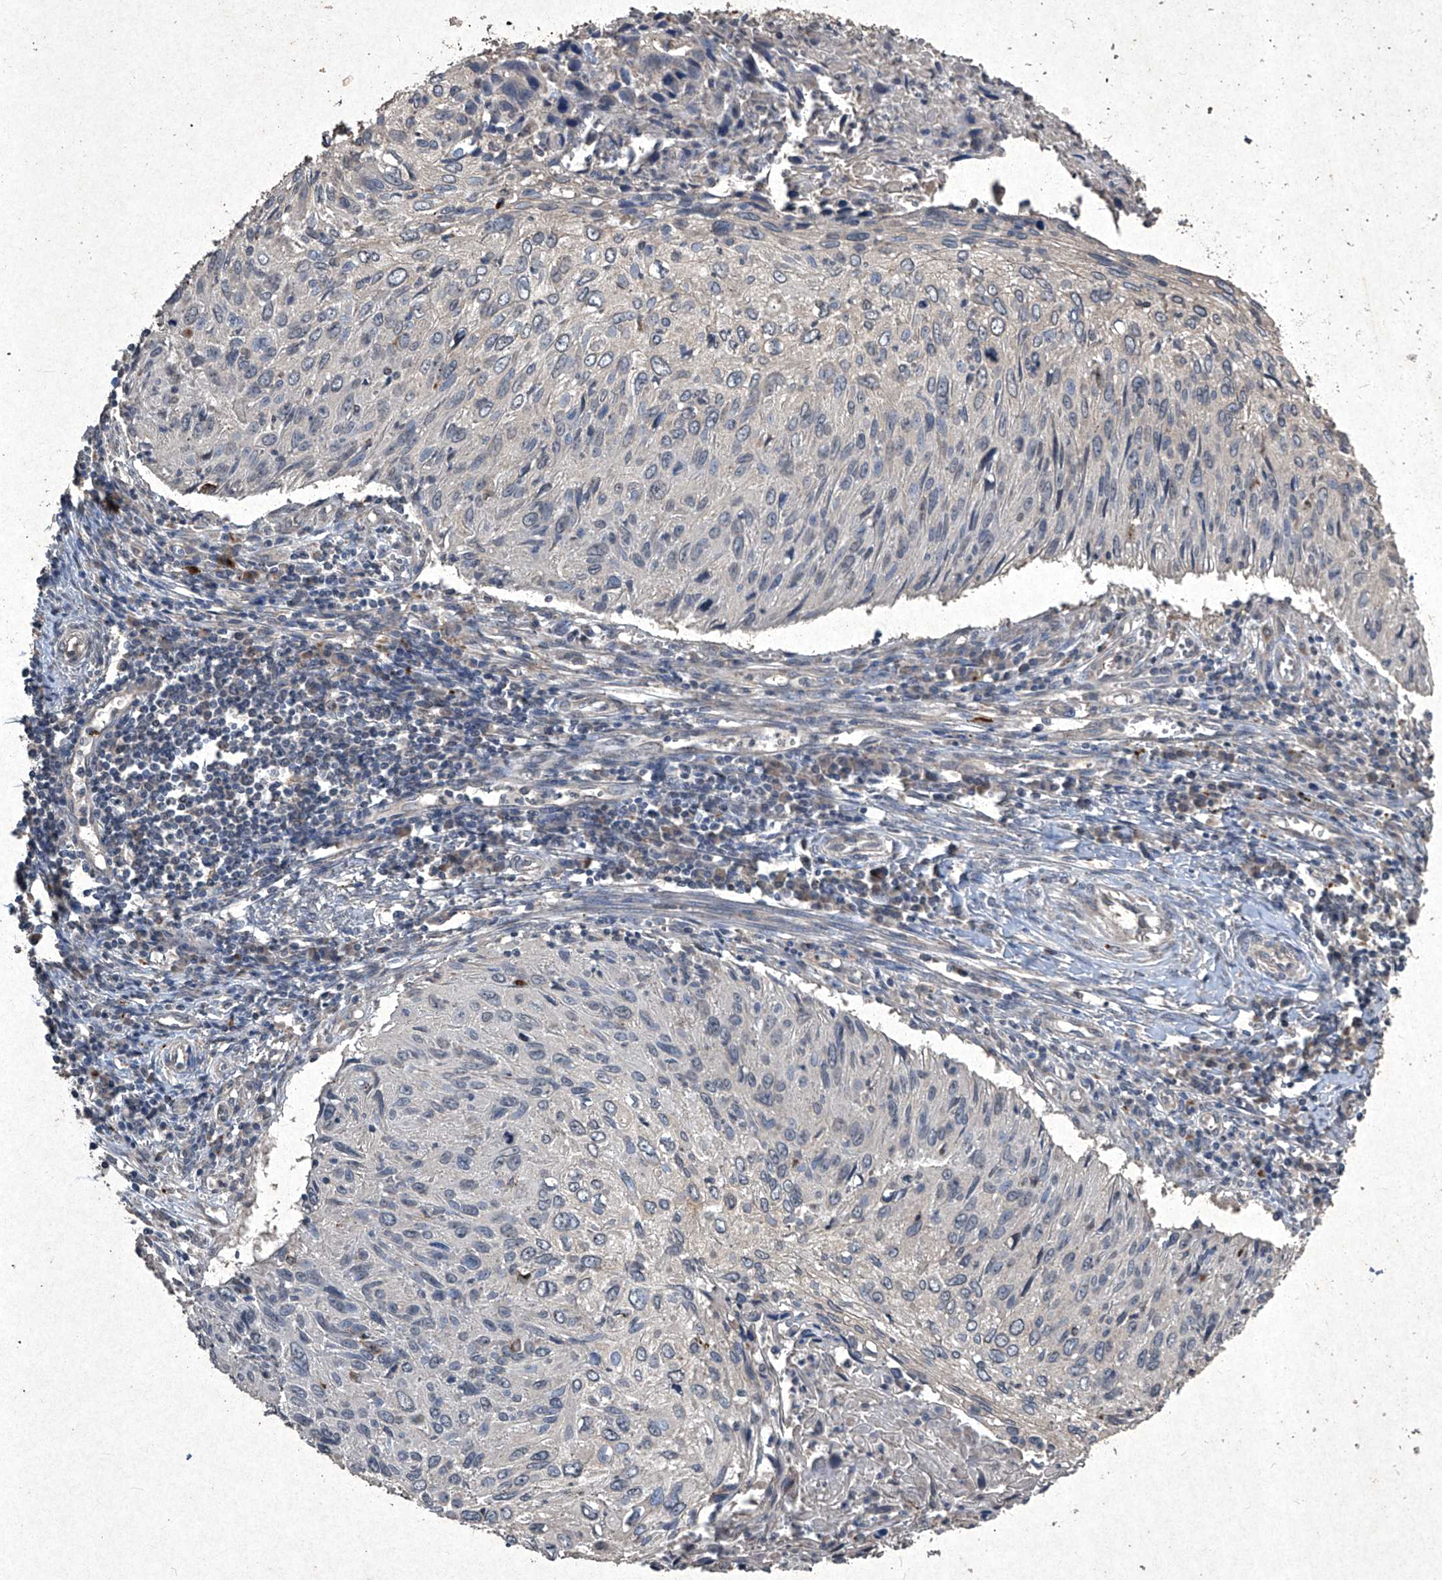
{"staining": {"intensity": "negative", "quantity": "none", "location": "none"}, "tissue": "cervical cancer", "cell_type": "Tumor cells", "image_type": "cancer", "snomed": [{"axis": "morphology", "description": "Squamous cell carcinoma, NOS"}, {"axis": "topography", "description": "Cervix"}], "caption": "Cervical squamous cell carcinoma was stained to show a protein in brown. There is no significant expression in tumor cells. Brightfield microscopy of immunohistochemistry stained with DAB (3,3'-diaminobenzidine) (brown) and hematoxylin (blue), captured at high magnification.", "gene": "MED16", "patient": {"sex": "female", "age": 51}}